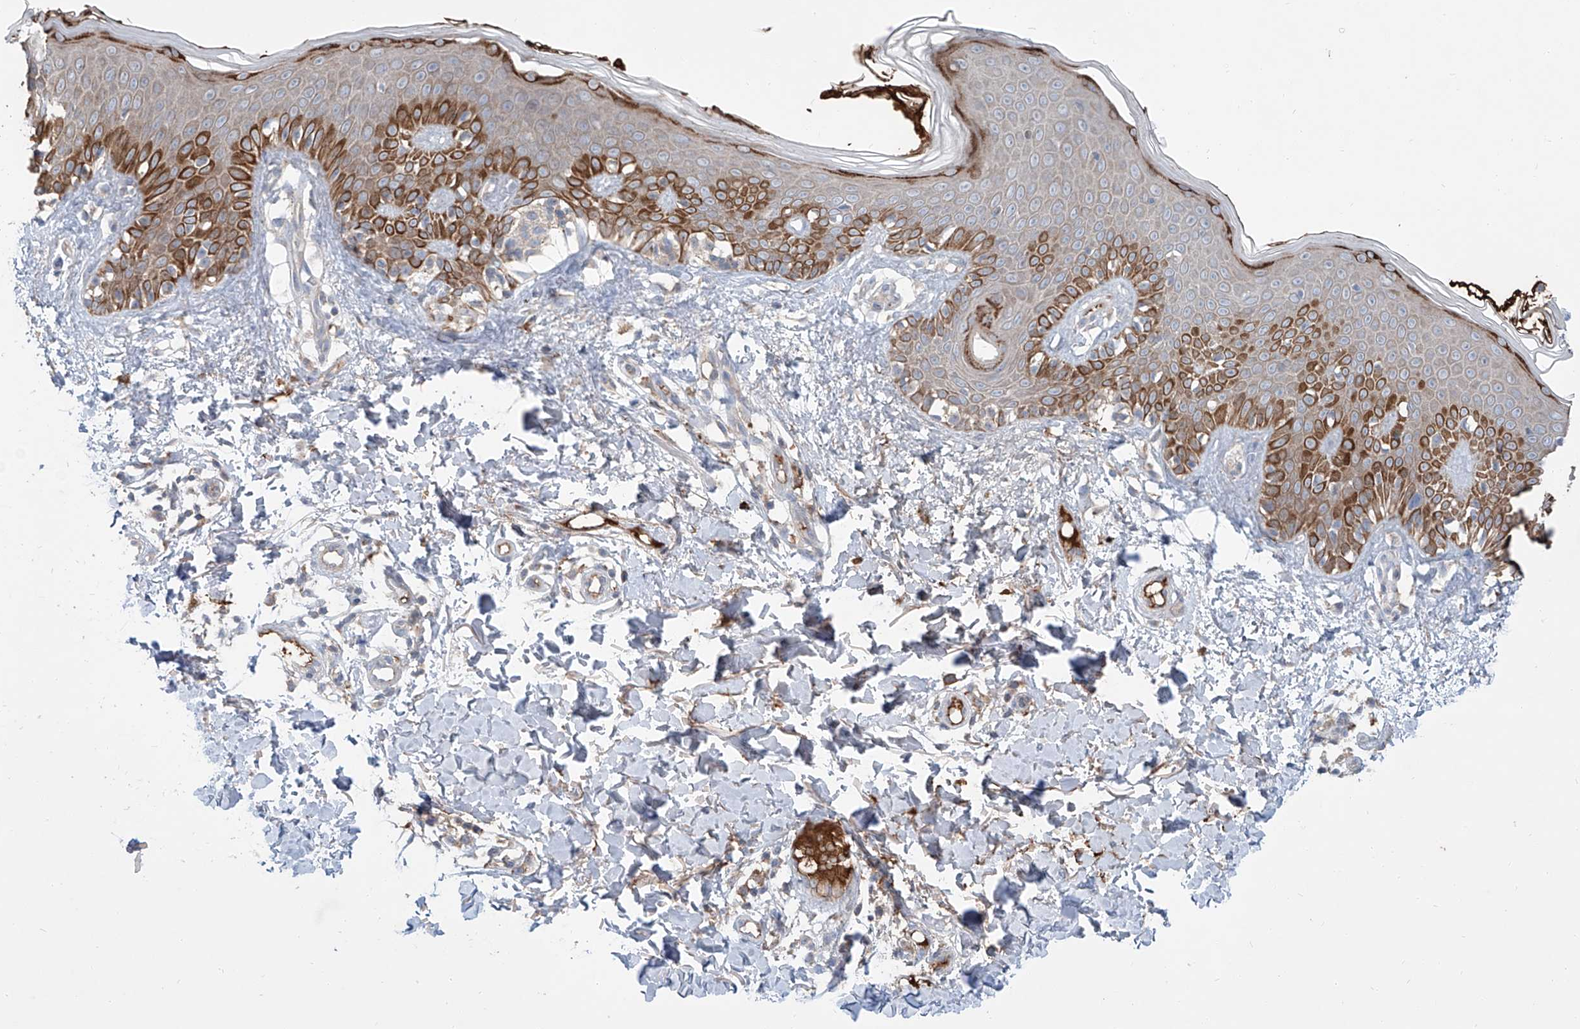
{"staining": {"intensity": "negative", "quantity": "none", "location": "none"}, "tissue": "skin", "cell_type": "Fibroblasts", "image_type": "normal", "snomed": [{"axis": "morphology", "description": "Normal tissue, NOS"}, {"axis": "topography", "description": "Skin"}], "caption": "An immunohistochemistry (IHC) histopathology image of benign skin is shown. There is no staining in fibroblasts of skin.", "gene": "SIX4", "patient": {"sex": "male", "age": 37}}